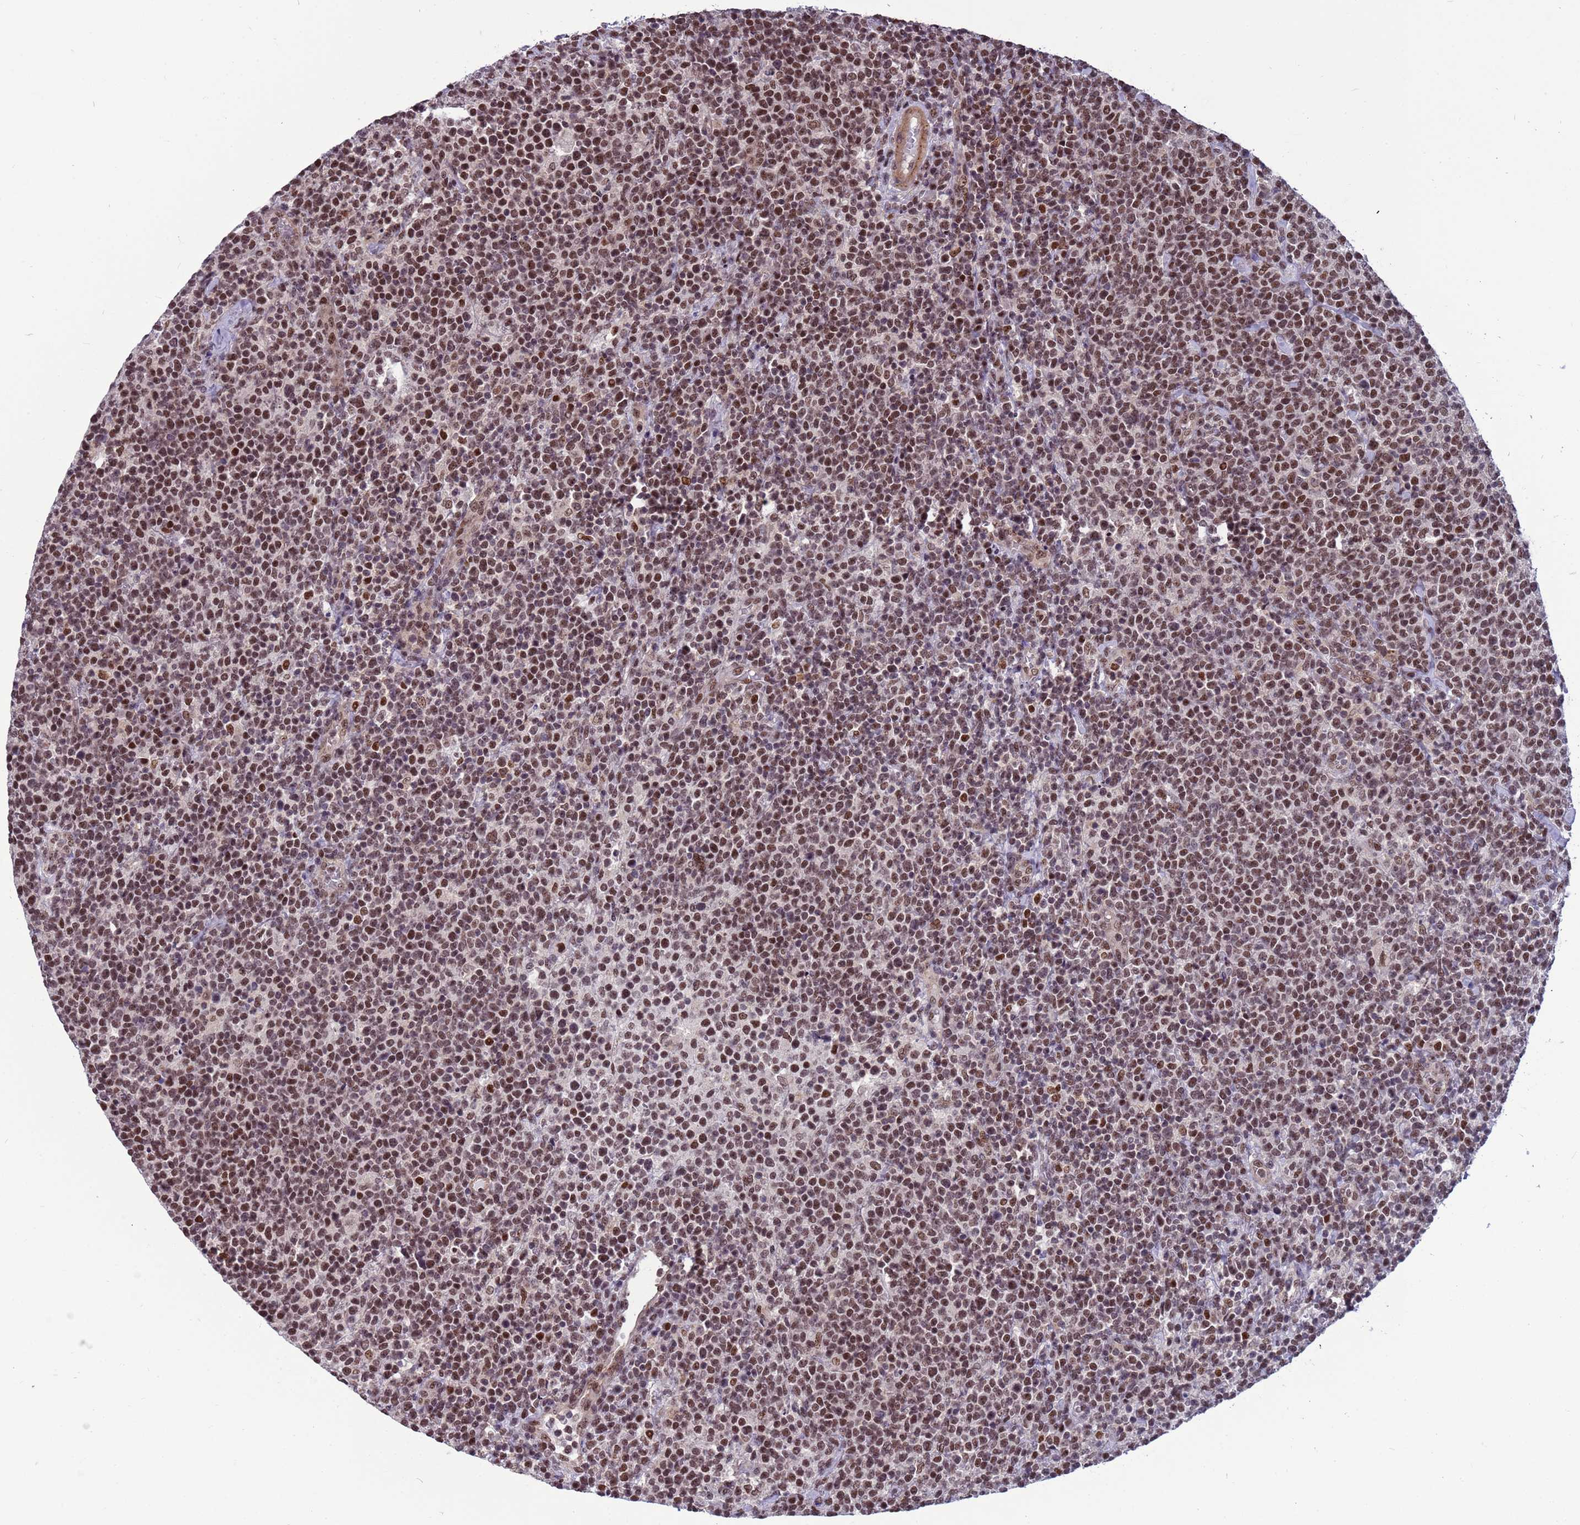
{"staining": {"intensity": "strong", "quantity": ">75%", "location": "nuclear"}, "tissue": "lymphoma", "cell_type": "Tumor cells", "image_type": "cancer", "snomed": [{"axis": "morphology", "description": "Malignant lymphoma, non-Hodgkin's type, High grade"}, {"axis": "topography", "description": "Lymph node"}], "caption": "This image exhibits immunohistochemistry staining of human lymphoma, with high strong nuclear positivity in about >75% of tumor cells.", "gene": "NSL1", "patient": {"sex": "male", "age": 61}}